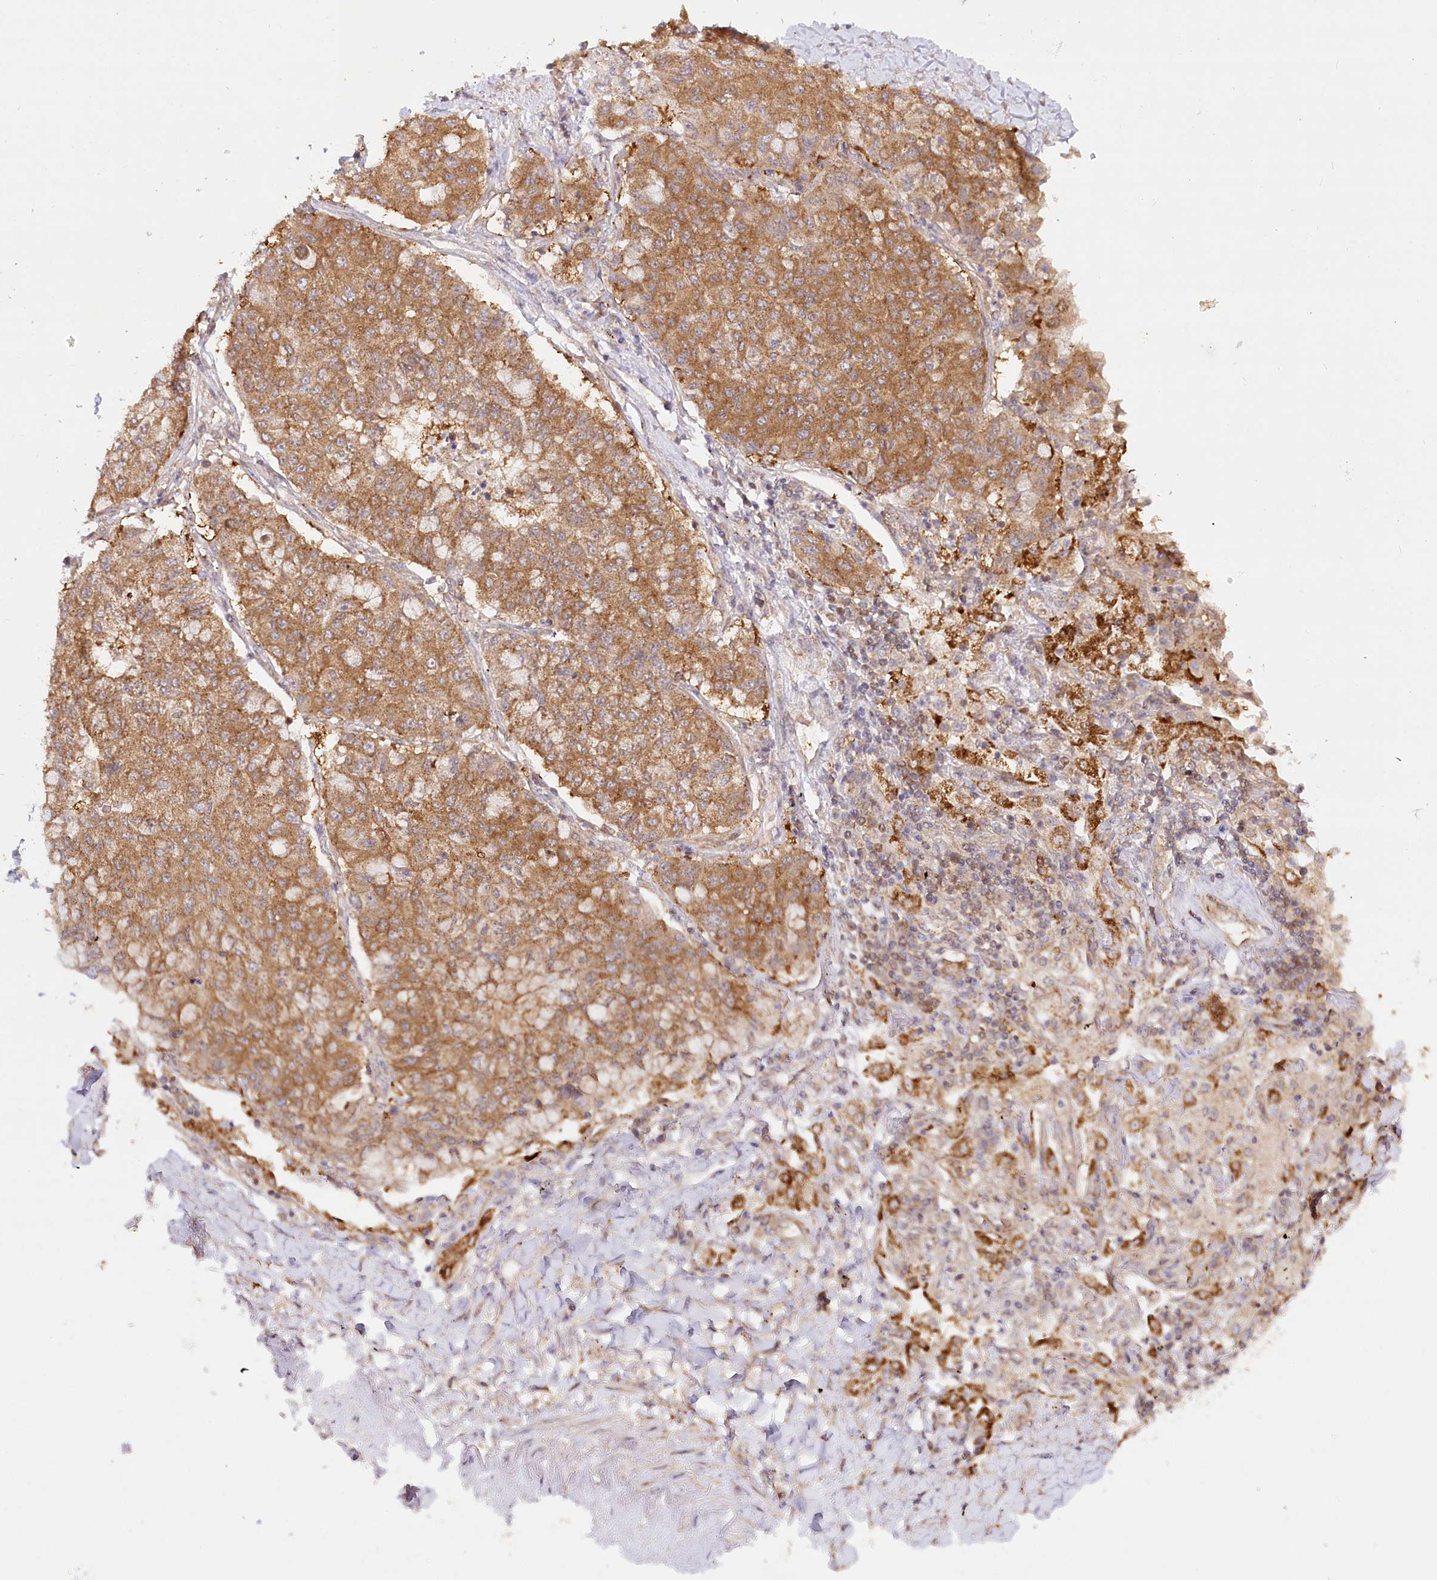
{"staining": {"intensity": "moderate", "quantity": ">75%", "location": "cytoplasmic/membranous"}, "tissue": "lung cancer", "cell_type": "Tumor cells", "image_type": "cancer", "snomed": [{"axis": "morphology", "description": "Squamous cell carcinoma, NOS"}, {"axis": "topography", "description": "Lung"}], "caption": "The micrograph exhibits immunohistochemical staining of lung squamous cell carcinoma. There is moderate cytoplasmic/membranous positivity is identified in about >75% of tumor cells.", "gene": "INPP4B", "patient": {"sex": "male", "age": 74}}